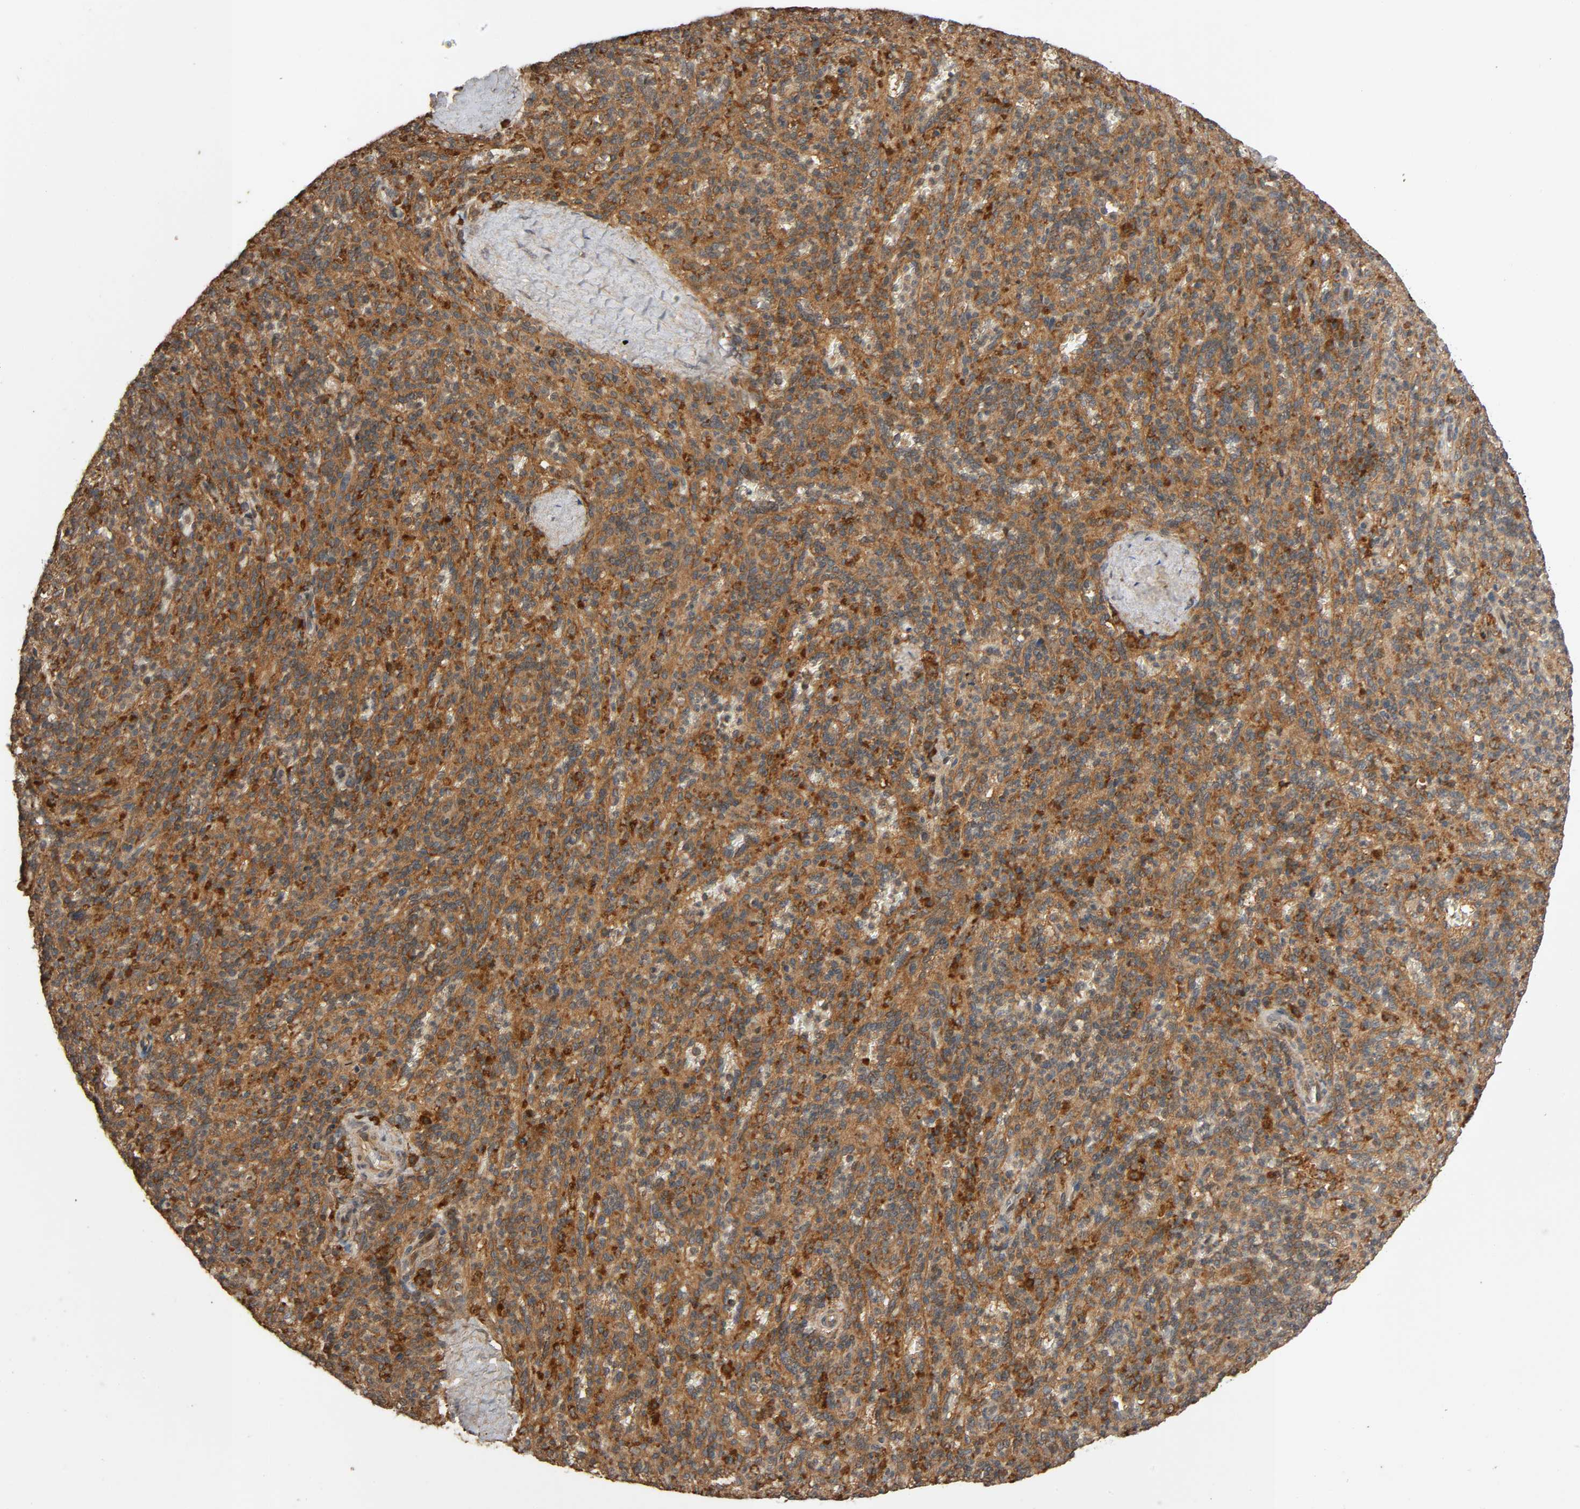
{"staining": {"intensity": "moderate", "quantity": ">75%", "location": "cytoplasmic/membranous,nuclear"}, "tissue": "spleen", "cell_type": "Cells in red pulp", "image_type": "normal", "snomed": [{"axis": "morphology", "description": "Normal tissue, NOS"}, {"axis": "topography", "description": "Spleen"}], "caption": "Immunohistochemical staining of unremarkable human spleen shows >75% levels of moderate cytoplasmic/membranous,nuclear protein staining in about >75% of cells in red pulp.", "gene": "MAP3K8", "patient": {"sex": "male", "age": 36}}